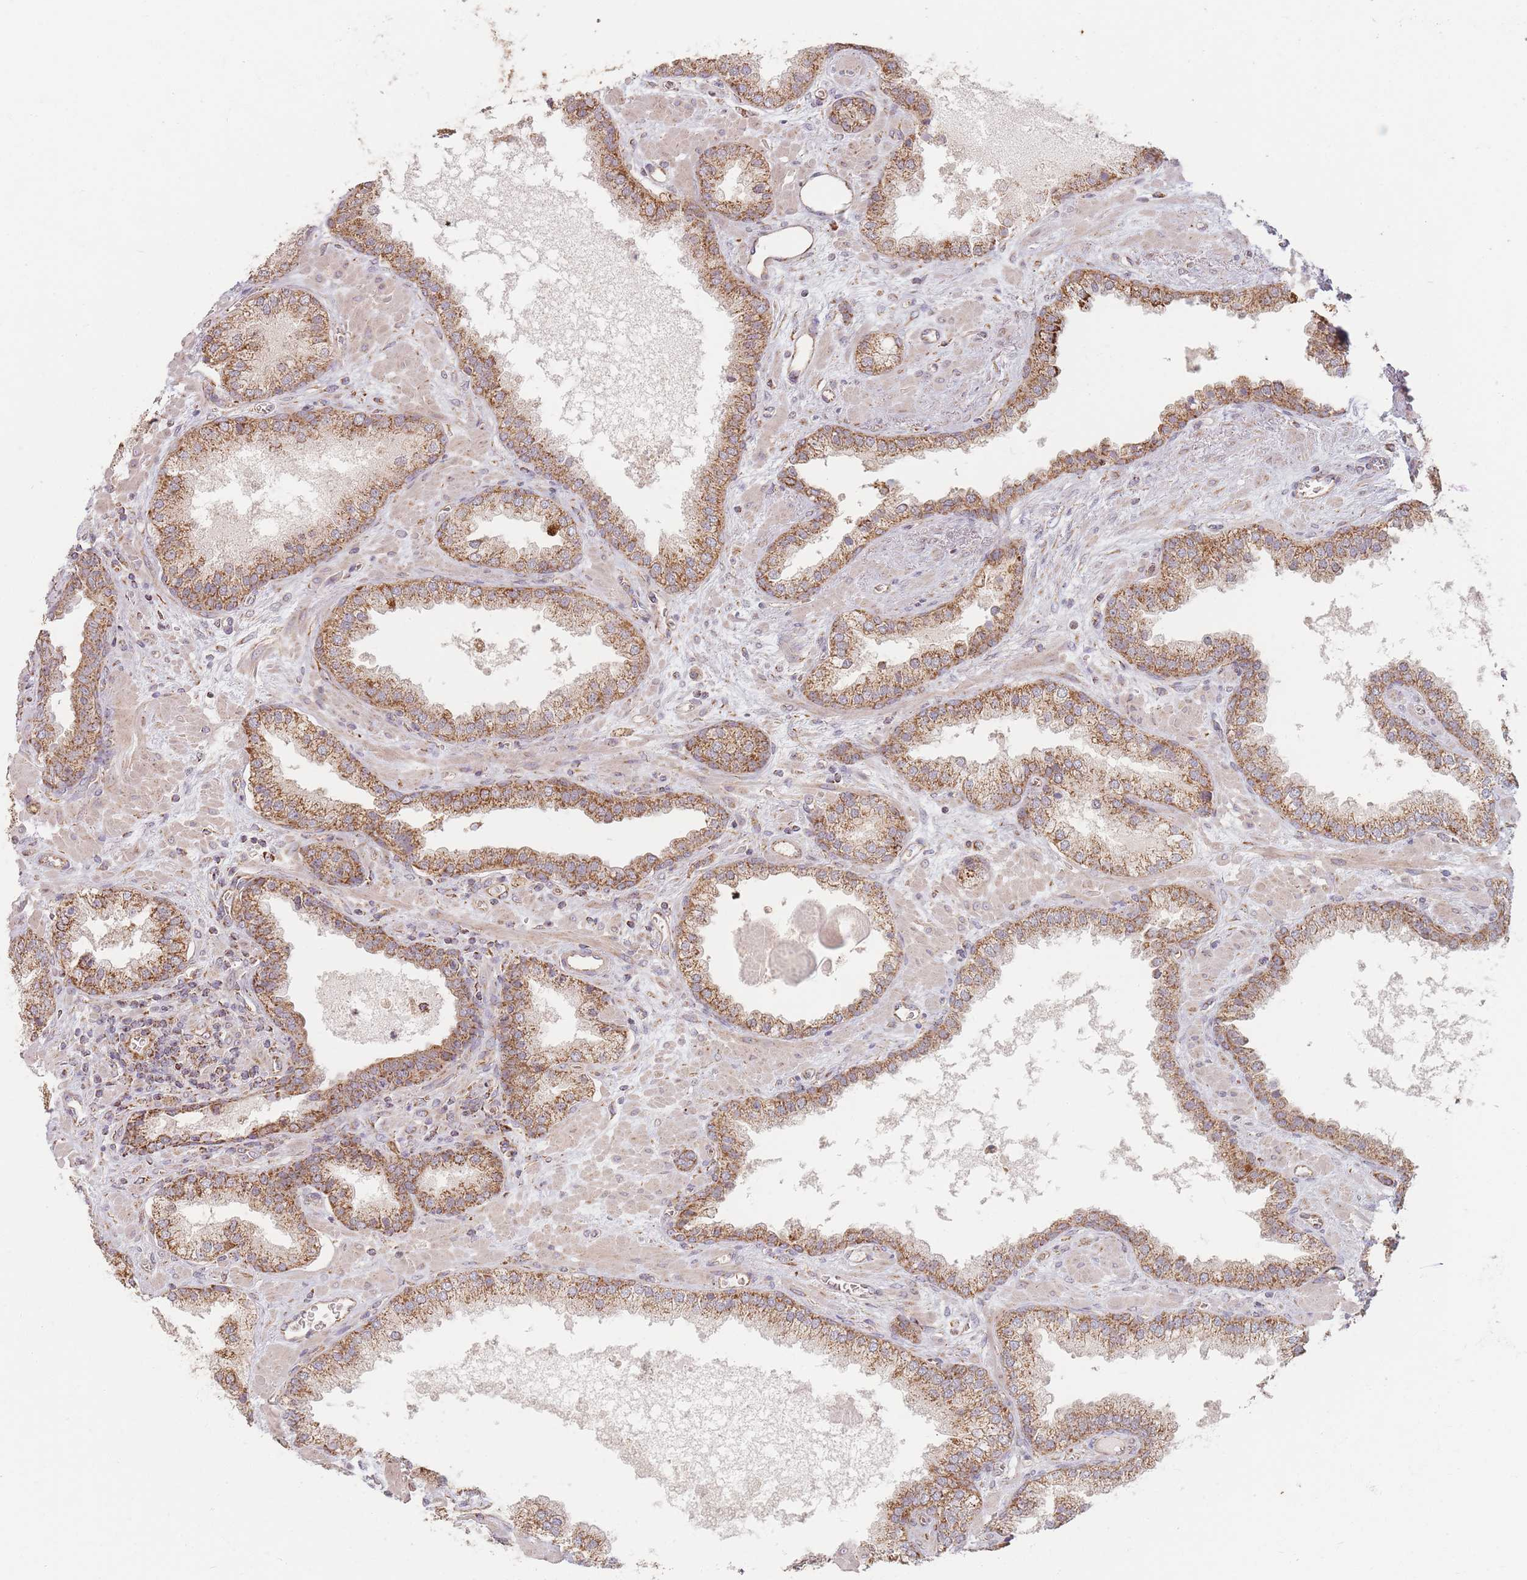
{"staining": {"intensity": "strong", "quantity": "25%-75%", "location": "cytoplasmic/membranous"}, "tissue": "prostate cancer", "cell_type": "Tumor cells", "image_type": "cancer", "snomed": [{"axis": "morphology", "description": "Adenocarcinoma, Low grade"}, {"axis": "topography", "description": "Prostate"}], "caption": "An image showing strong cytoplasmic/membranous expression in about 25%-75% of tumor cells in prostate cancer (low-grade adenocarcinoma), as visualized by brown immunohistochemical staining.", "gene": "ESRP2", "patient": {"sex": "male", "age": 62}}